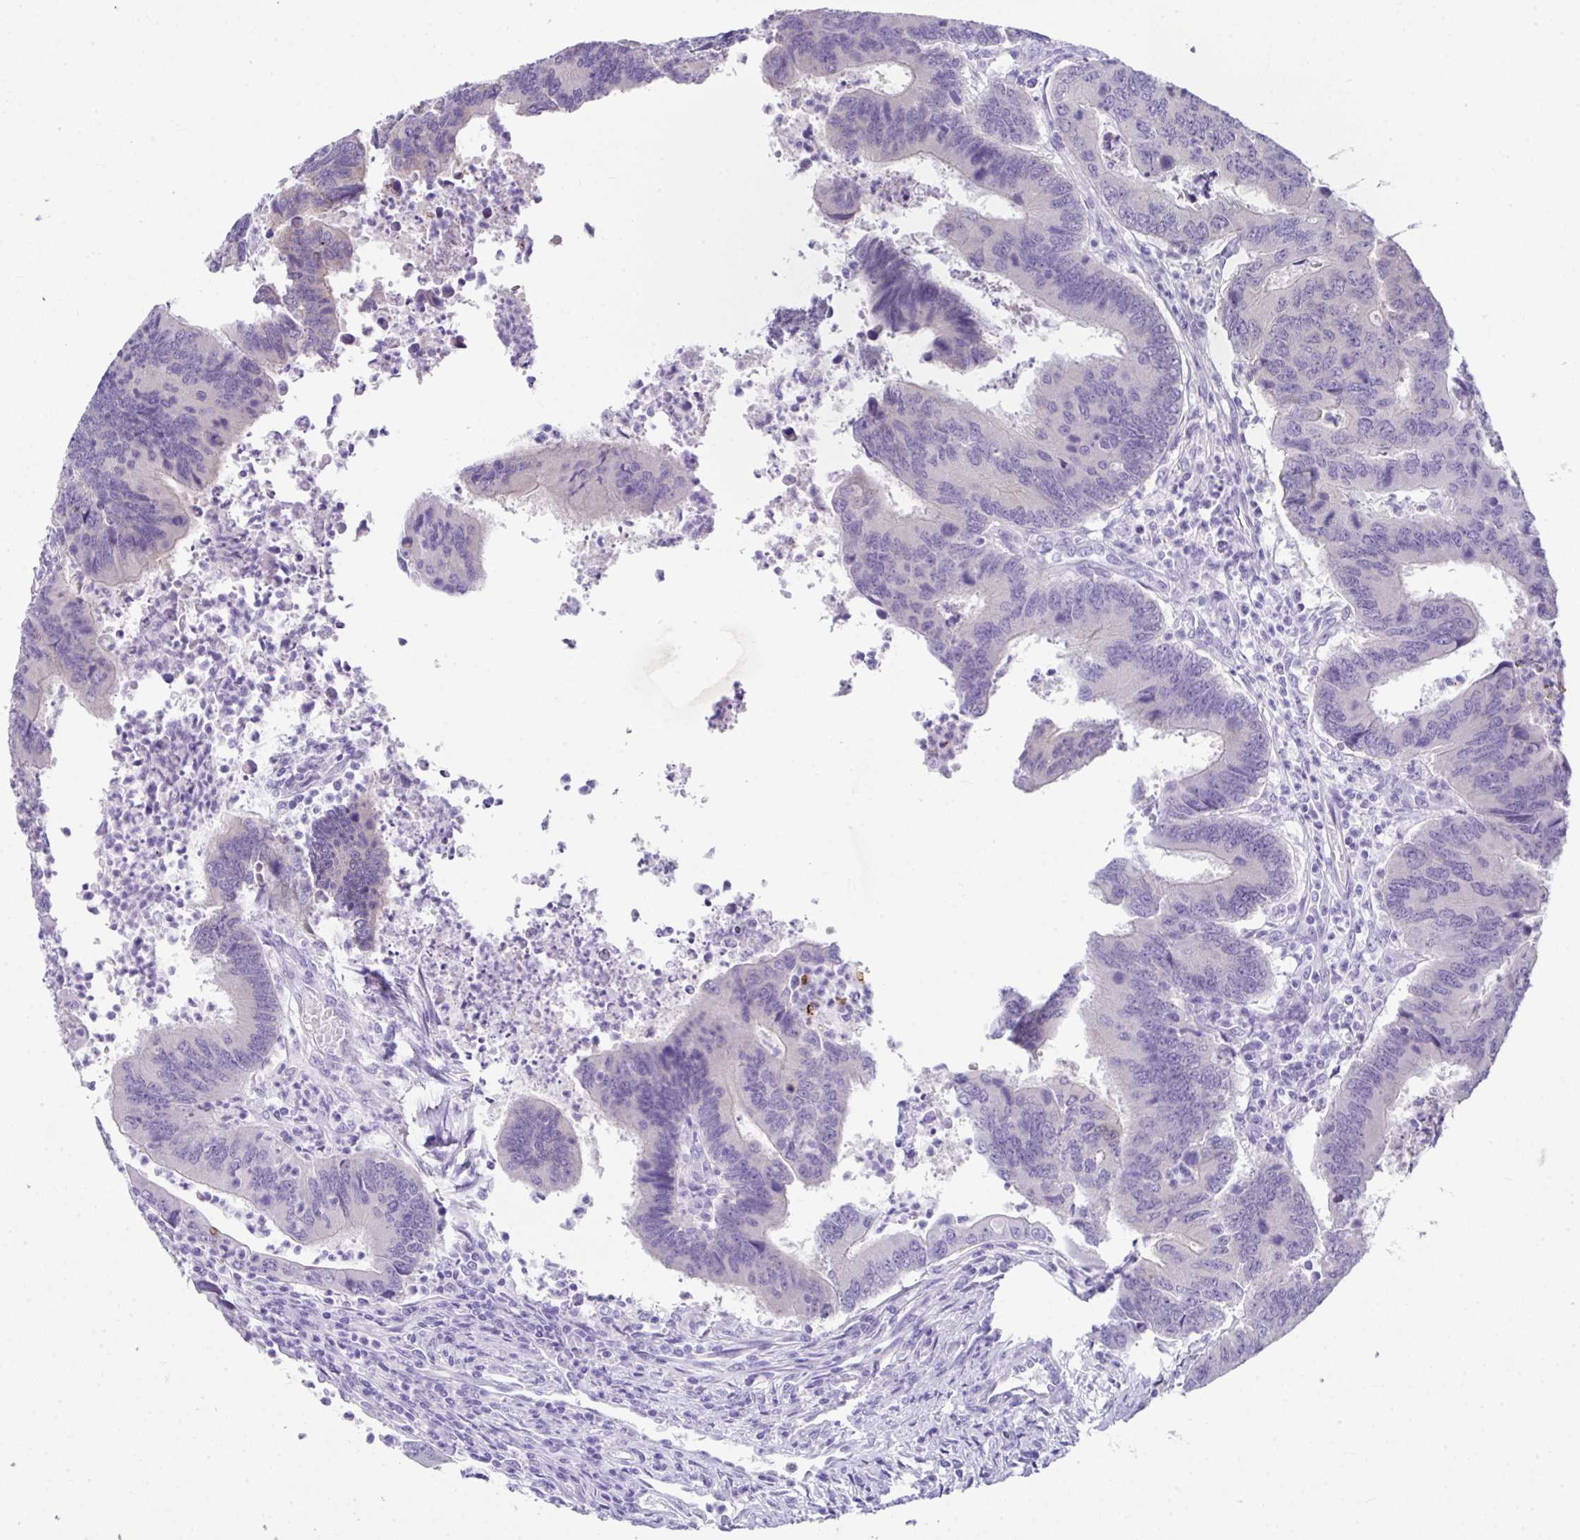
{"staining": {"intensity": "negative", "quantity": "none", "location": "none"}, "tissue": "colorectal cancer", "cell_type": "Tumor cells", "image_type": "cancer", "snomed": [{"axis": "morphology", "description": "Adenocarcinoma, NOS"}, {"axis": "topography", "description": "Colon"}], "caption": "This is a image of immunohistochemistry (IHC) staining of adenocarcinoma (colorectal), which shows no staining in tumor cells. (DAB immunohistochemistry (IHC) visualized using brightfield microscopy, high magnification).", "gene": "LGALS4", "patient": {"sex": "female", "age": 67}}